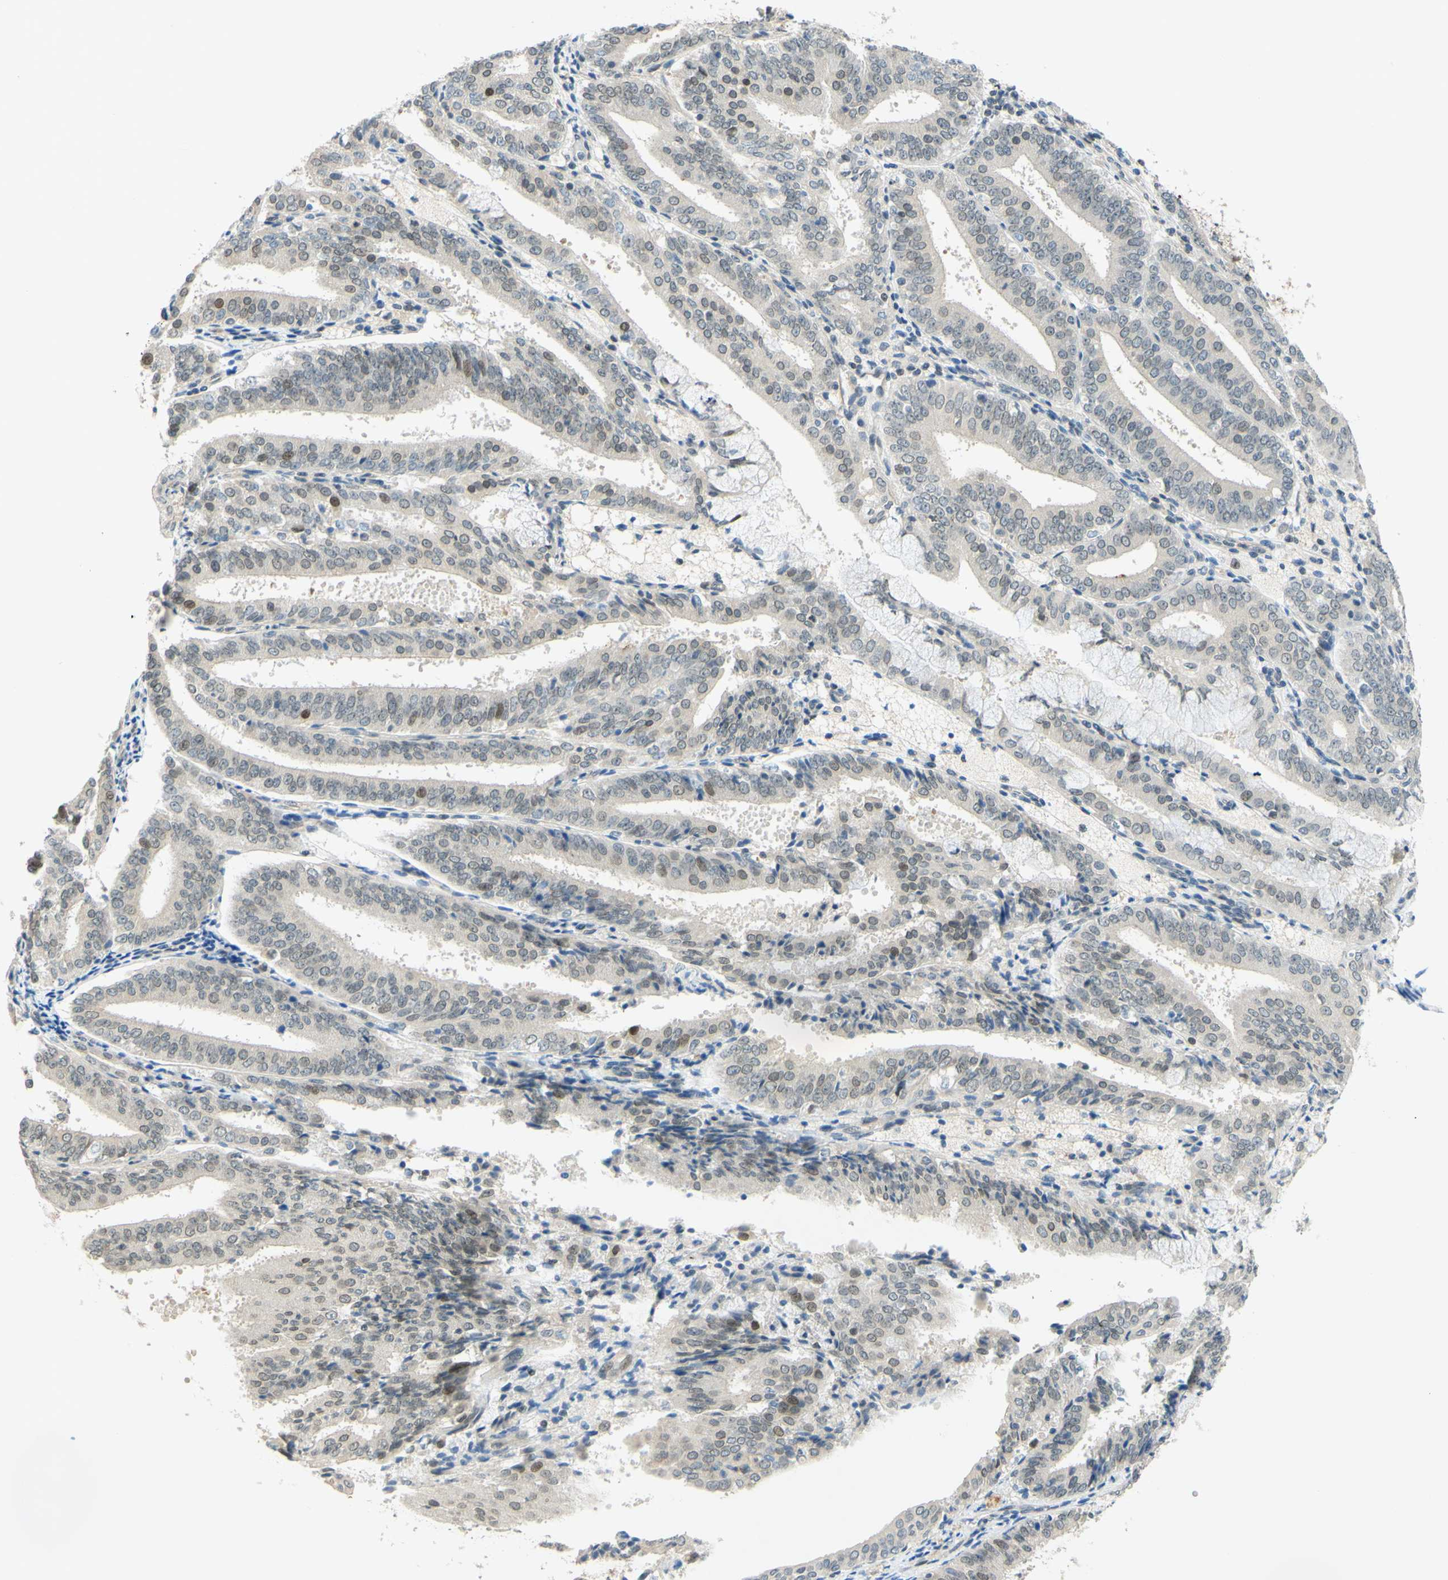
{"staining": {"intensity": "weak", "quantity": "<25%", "location": "nuclear"}, "tissue": "endometrial cancer", "cell_type": "Tumor cells", "image_type": "cancer", "snomed": [{"axis": "morphology", "description": "Adenocarcinoma, NOS"}, {"axis": "topography", "description": "Endometrium"}], "caption": "Immunohistochemical staining of human endometrial adenocarcinoma exhibits no significant positivity in tumor cells.", "gene": "C2CD2L", "patient": {"sex": "female", "age": 63}}